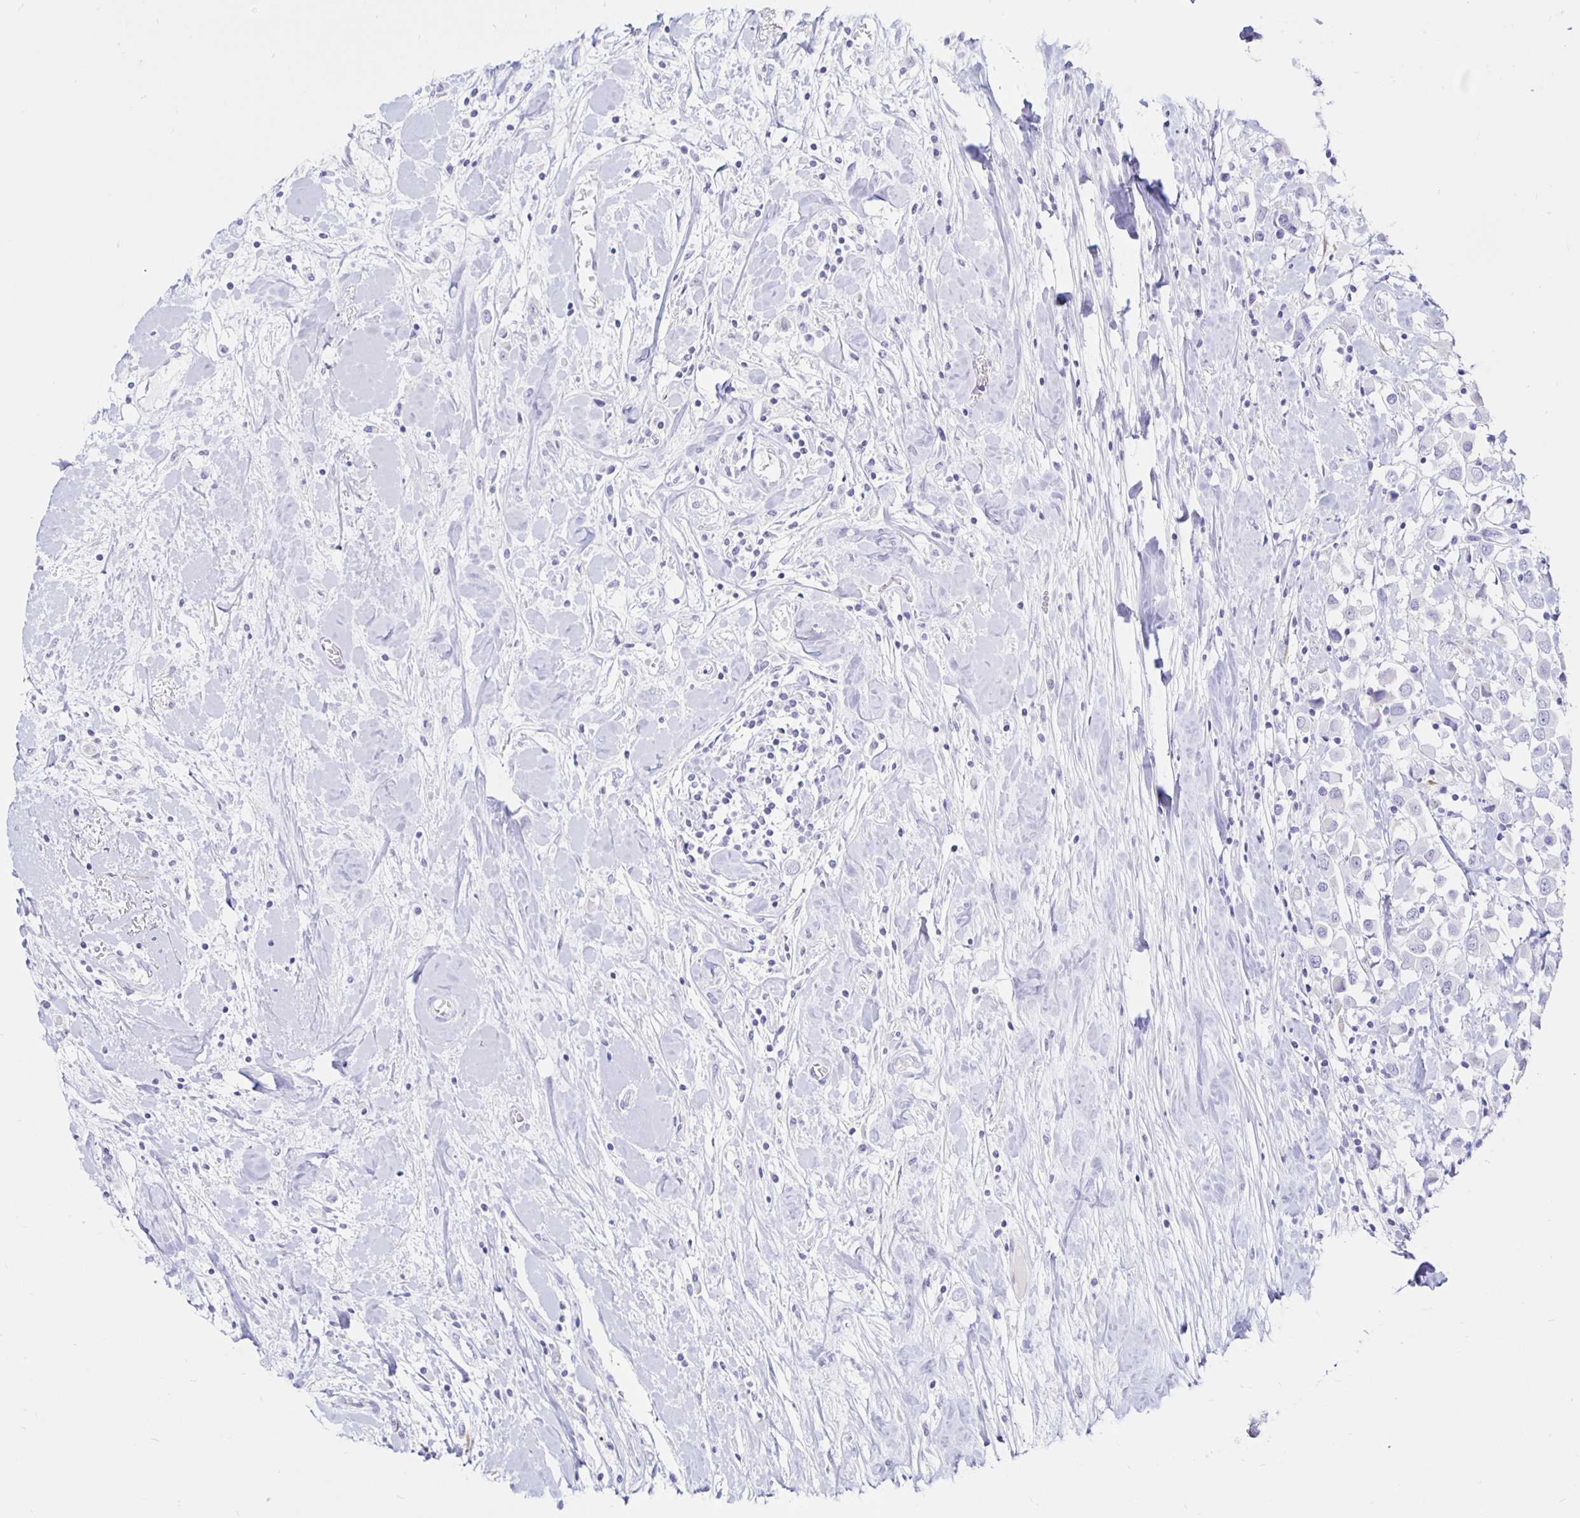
{"staining": {"intensity": "negative", "quantity": "none", "location": "none"}, "tissue": "breast cancer", "cell_type": "Tumor cells", "image_type": "cancer", "snomed": [{"axis": "morphology", "description": "Duct carcinoma"}, {"axis": "topography", "description": "Breast"}], "caption": "Breast cancer stained for a protein using IHC demonstrates no positivity tumor cells.", "gene": "TIMP1", "patient": {"sex": "female", "age": 61}}